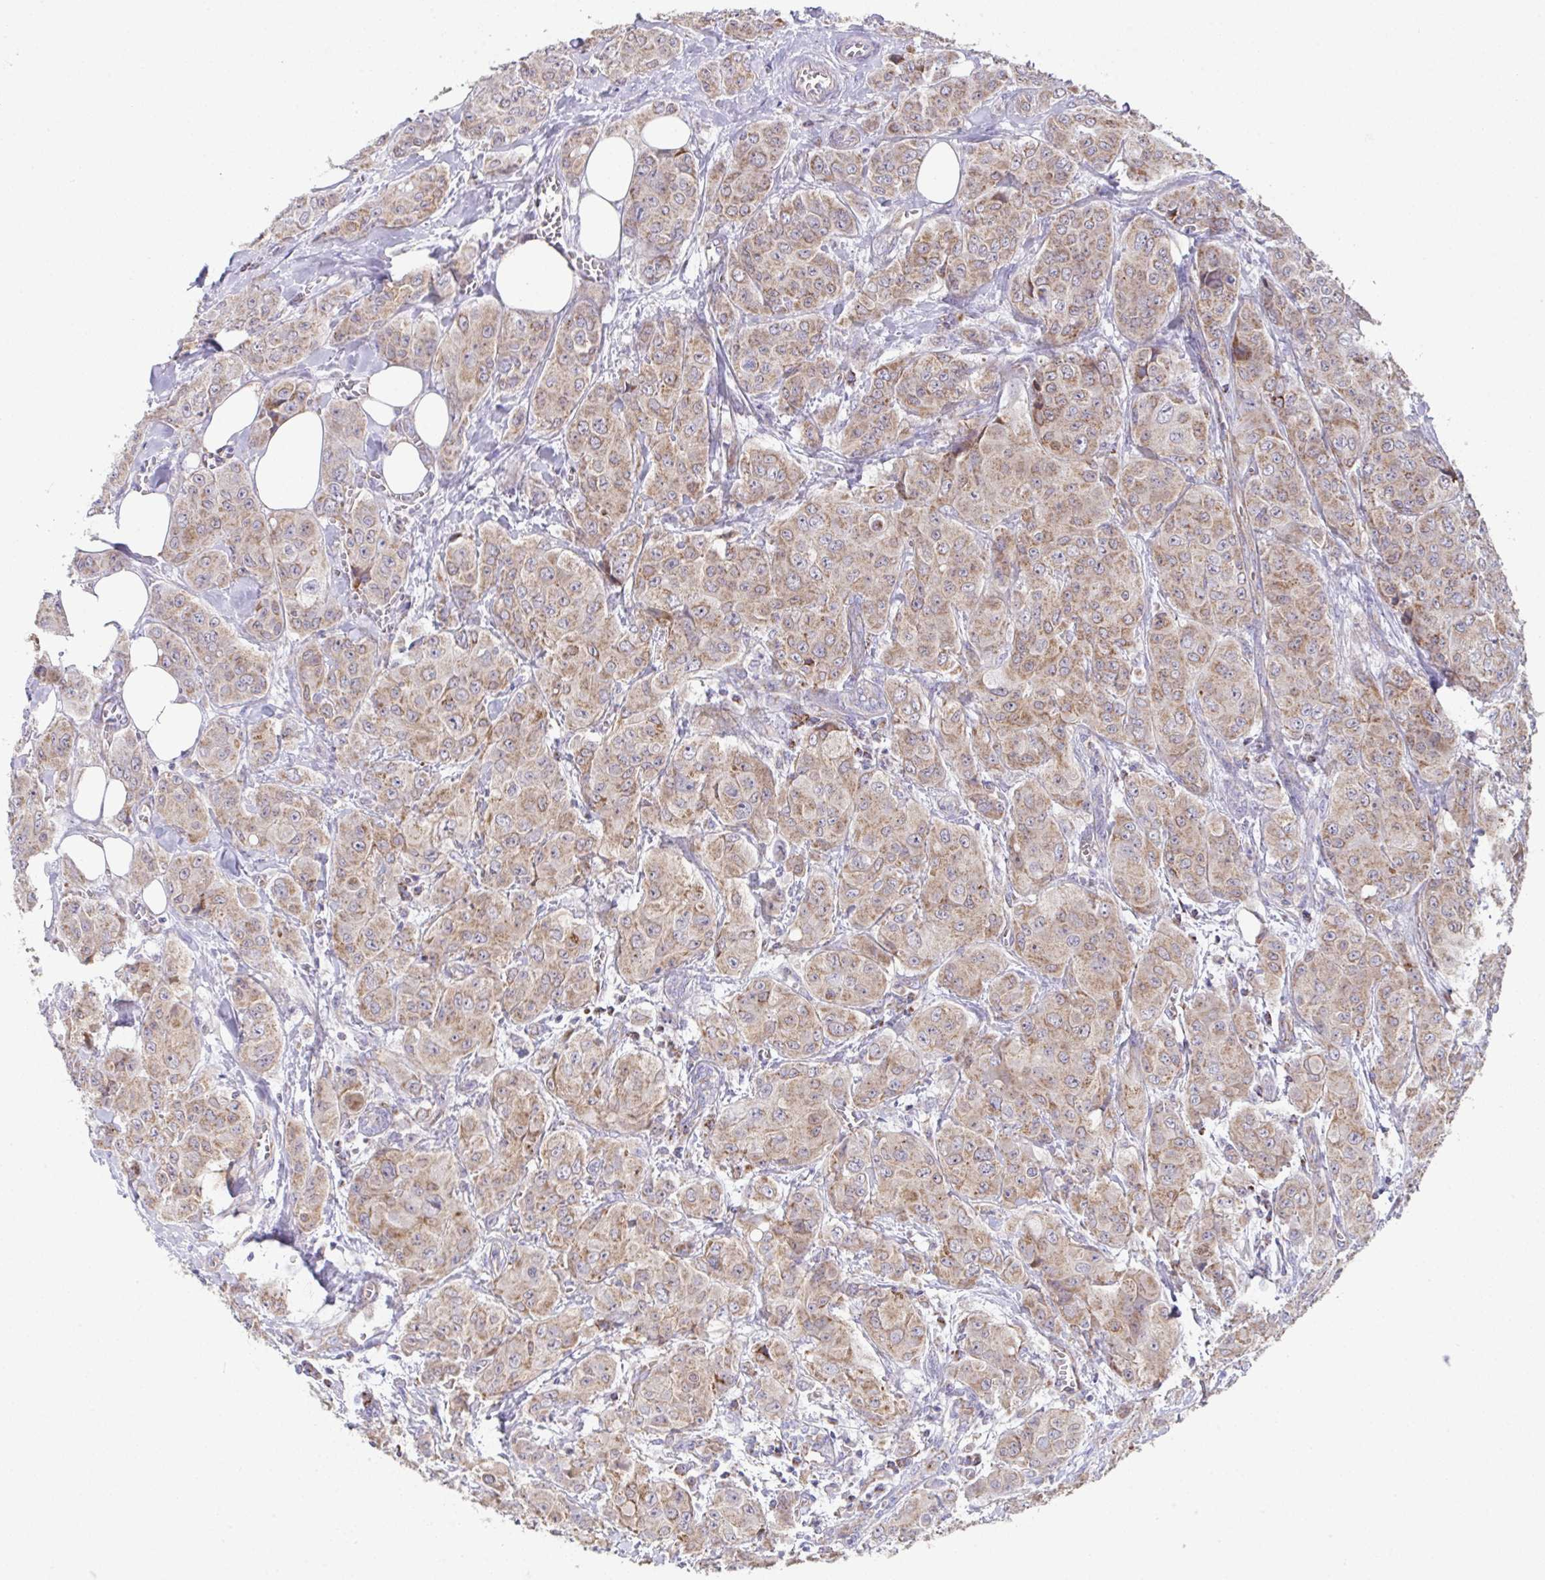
{"staining": {"intensity": "moderate", "quantity": ">75%", "location": "cytoplasmic/membranous"}, "tissue": "breast cancer", "cell_type": "Tumor cells", "image_type": "cancer", "snomed": [{"axis": "morphology", "description": "Duct carcinoma"}, {"axis": "topography", "description": "Breast"}], "caption": "Immunohistochemistry (IHC) (DAB (3,3'-diaminobenzidine)) staining of infiltrating ductal carcinoma (breast) exhibits moderate cytoplasmic/membranous protein positivity in approximately >75% of tumor cells. Immunohistochemistry stains the protein of interest in brown and the nuclei are stained blue.", "gene": "DOK7", "patient": {"sex": "female", "age": 43}}